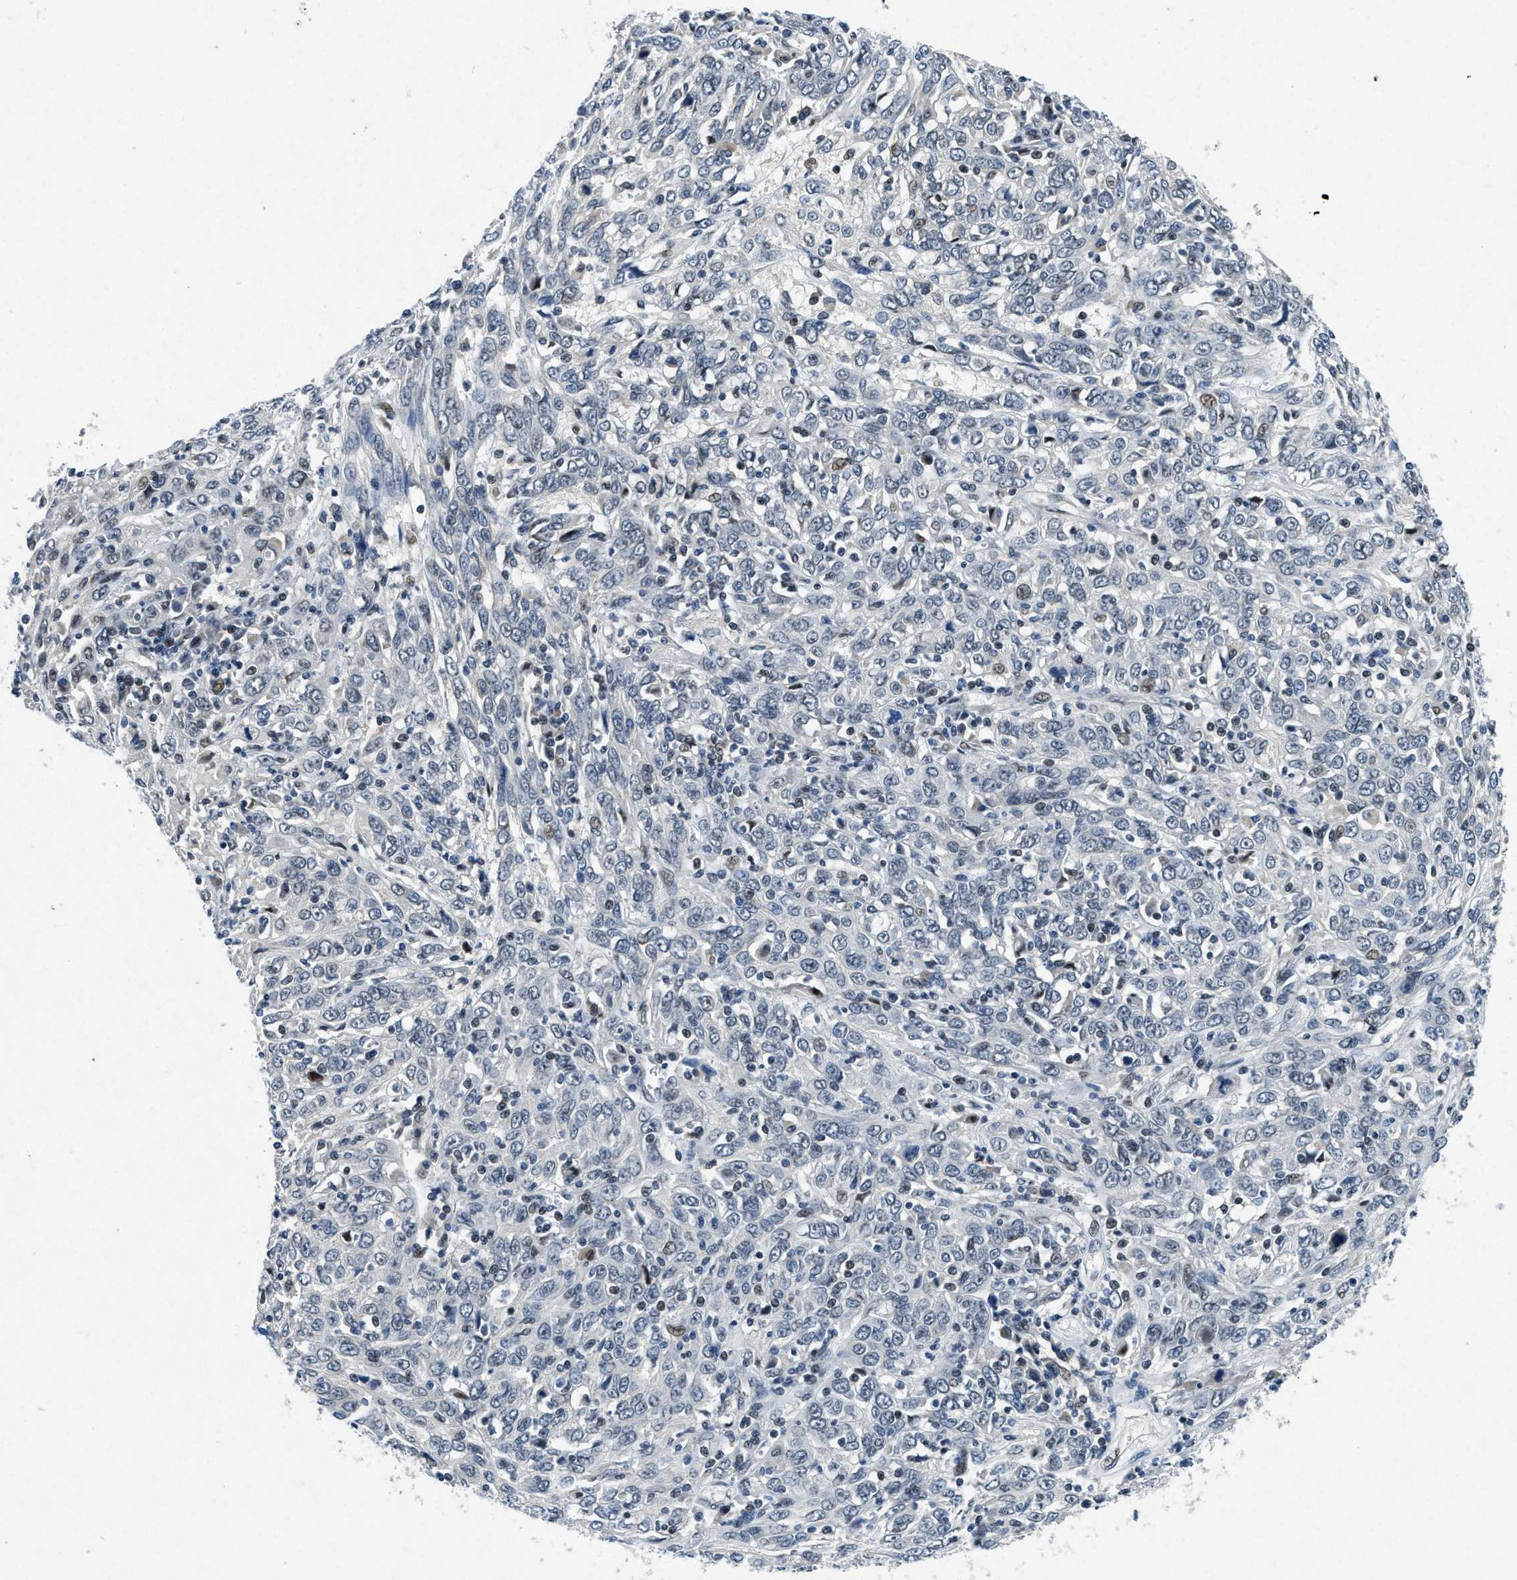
{"staining": {"intensity": "weak", "quantity": "<25%", "location": "nuclear"}, "tissue": "cervical cancer", "cell_type": "Tumor cells", "image_type": "cancer", "snomed": [{"axis": "morphology", "description": "Squamous cell carcinoma, NOS"}, {"axis": "topography", "description": "Cervix"}], "caption": "The image displays no significant positivity in tumor cells of squamous cell carcinoma (cervical).", "gene": "PHLDA1", "patient": {"sex": "female", "age": 46}}